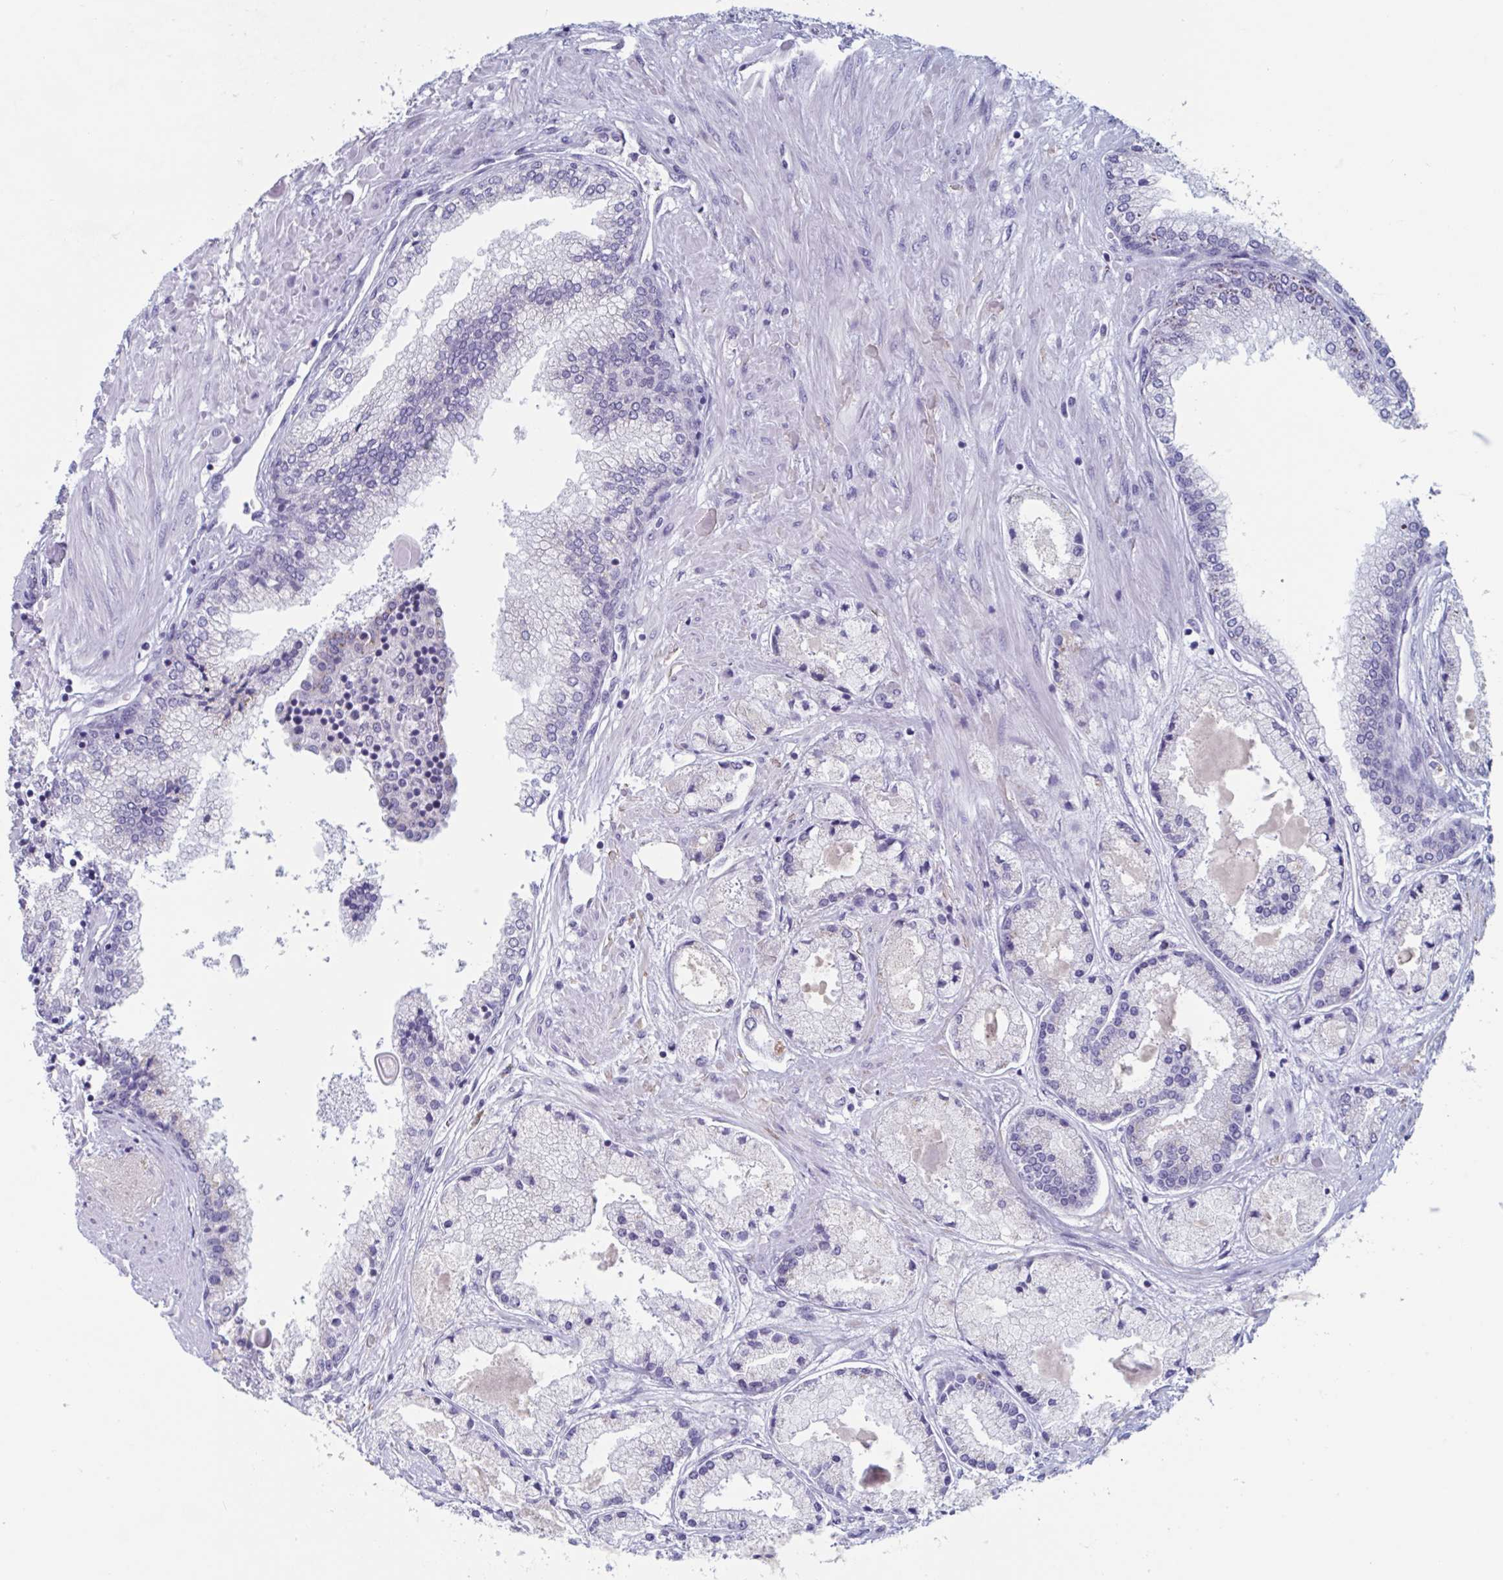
{"staining": {"intensity": "negative", "quantity": "none", "location": "none"}, "tissue": "prostate cancer", "cell_type": "Tumor cells", "image_type": "cancer", "snomed": [{"axis": "morphology", "description": "Adenocarcinoma, High grade"}, {"axis": "topography", "description": "Prostate"}], "caption": "High magnification brightfield microscopy of prostate cancer (adenocarcinoma (high-grade)) stained with DAB (brown) and counterstained with hematoxylin (blue): tumor cells show no significant staining.", "gene": "NDUFC2", "patient": {"sex": "male", "age": 67}}